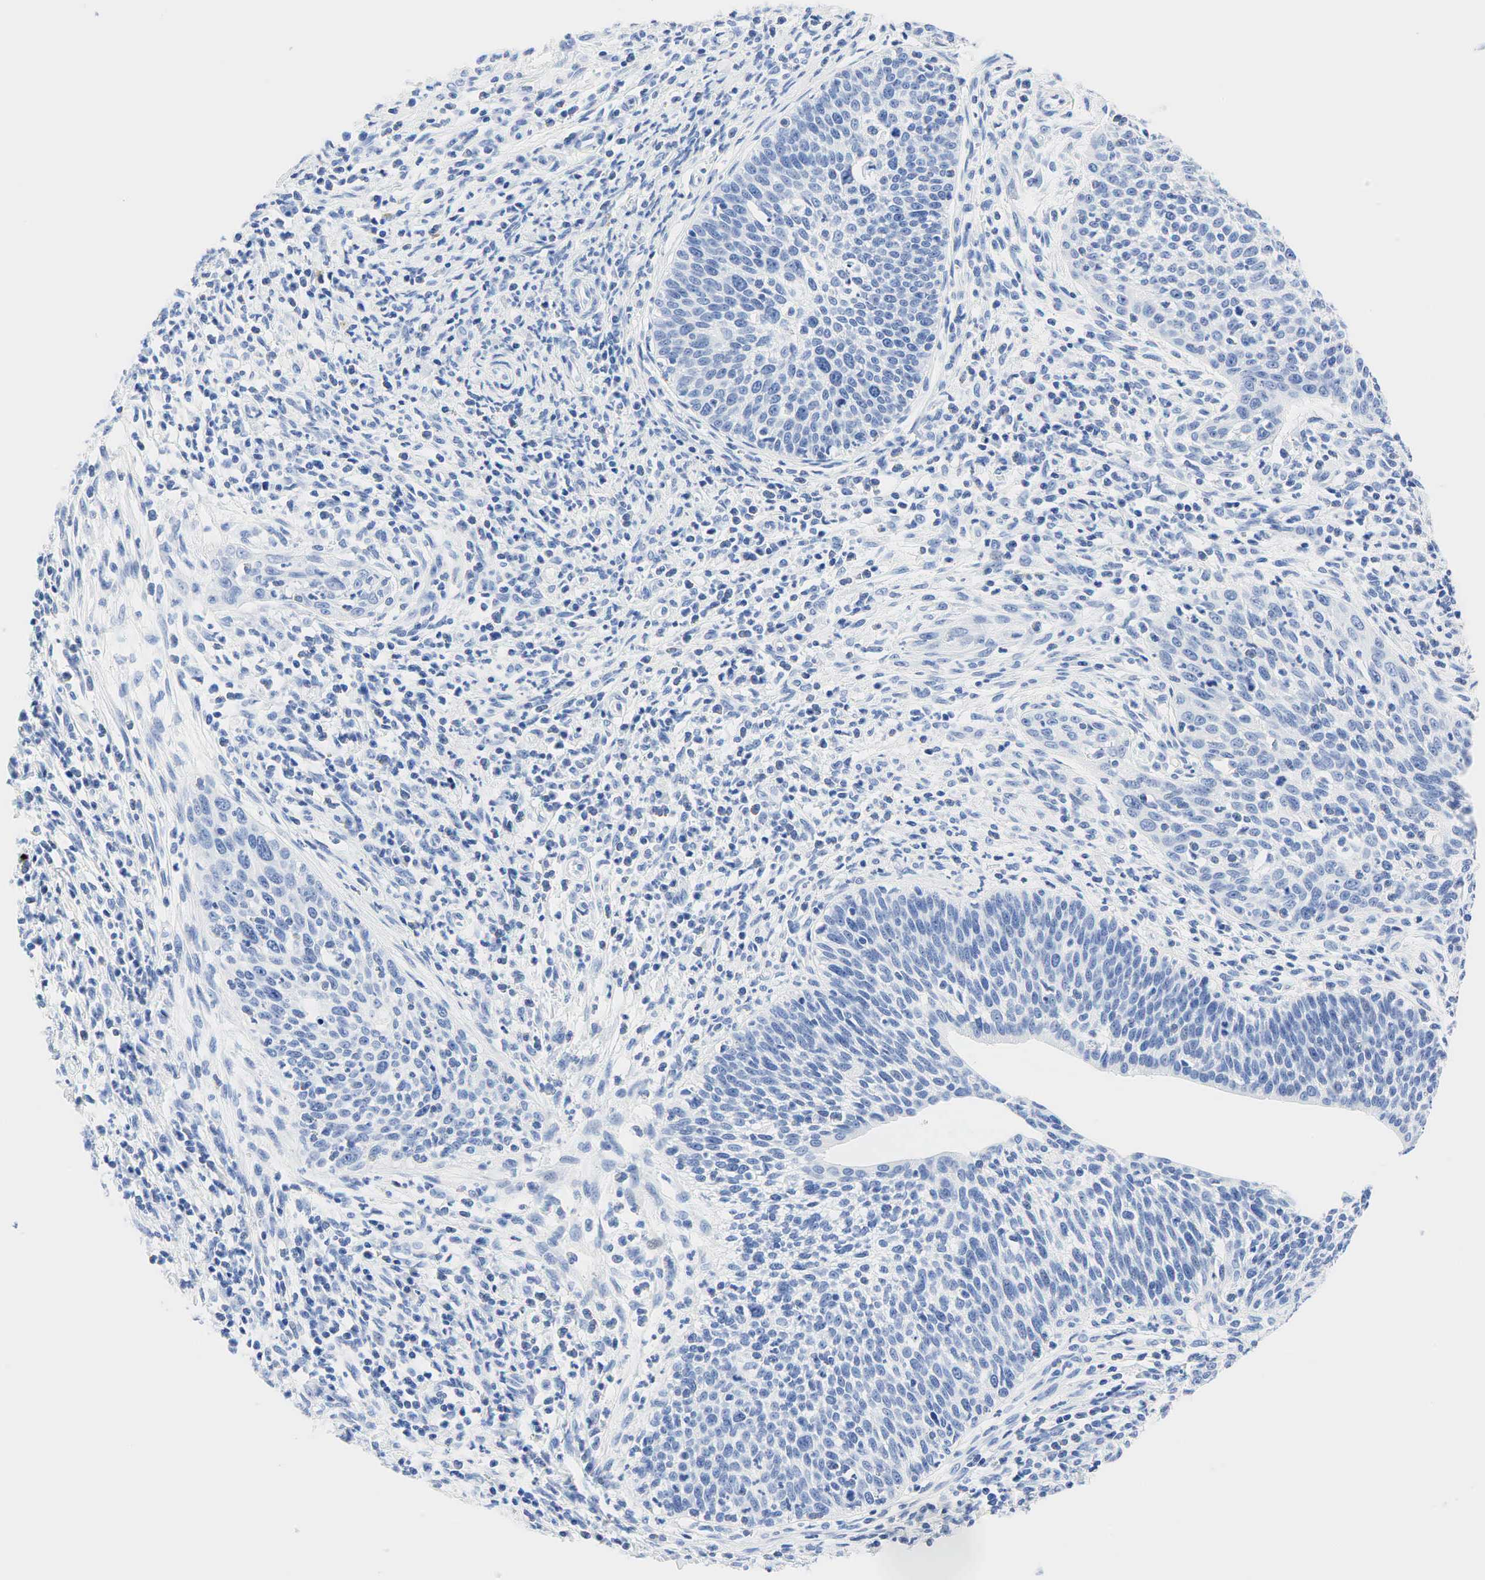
{"staining": {"intensity": "negative", "quantity": "none", "location": "none"}, "tissue": "cervical cancer", "cell_type": "Tumor cells", "image_type": "cancer", "snomed": [{"axis": "morphology", "description": "Squamous cell carcinoma, NOS"}, {"axis": "topography", "description": "Cervix"}], "caption": "Tumor cells show no significant protein staining in cervical cancer.", "gene": "NKX2-1", "patient": {"sex": "female", "age": 41}}